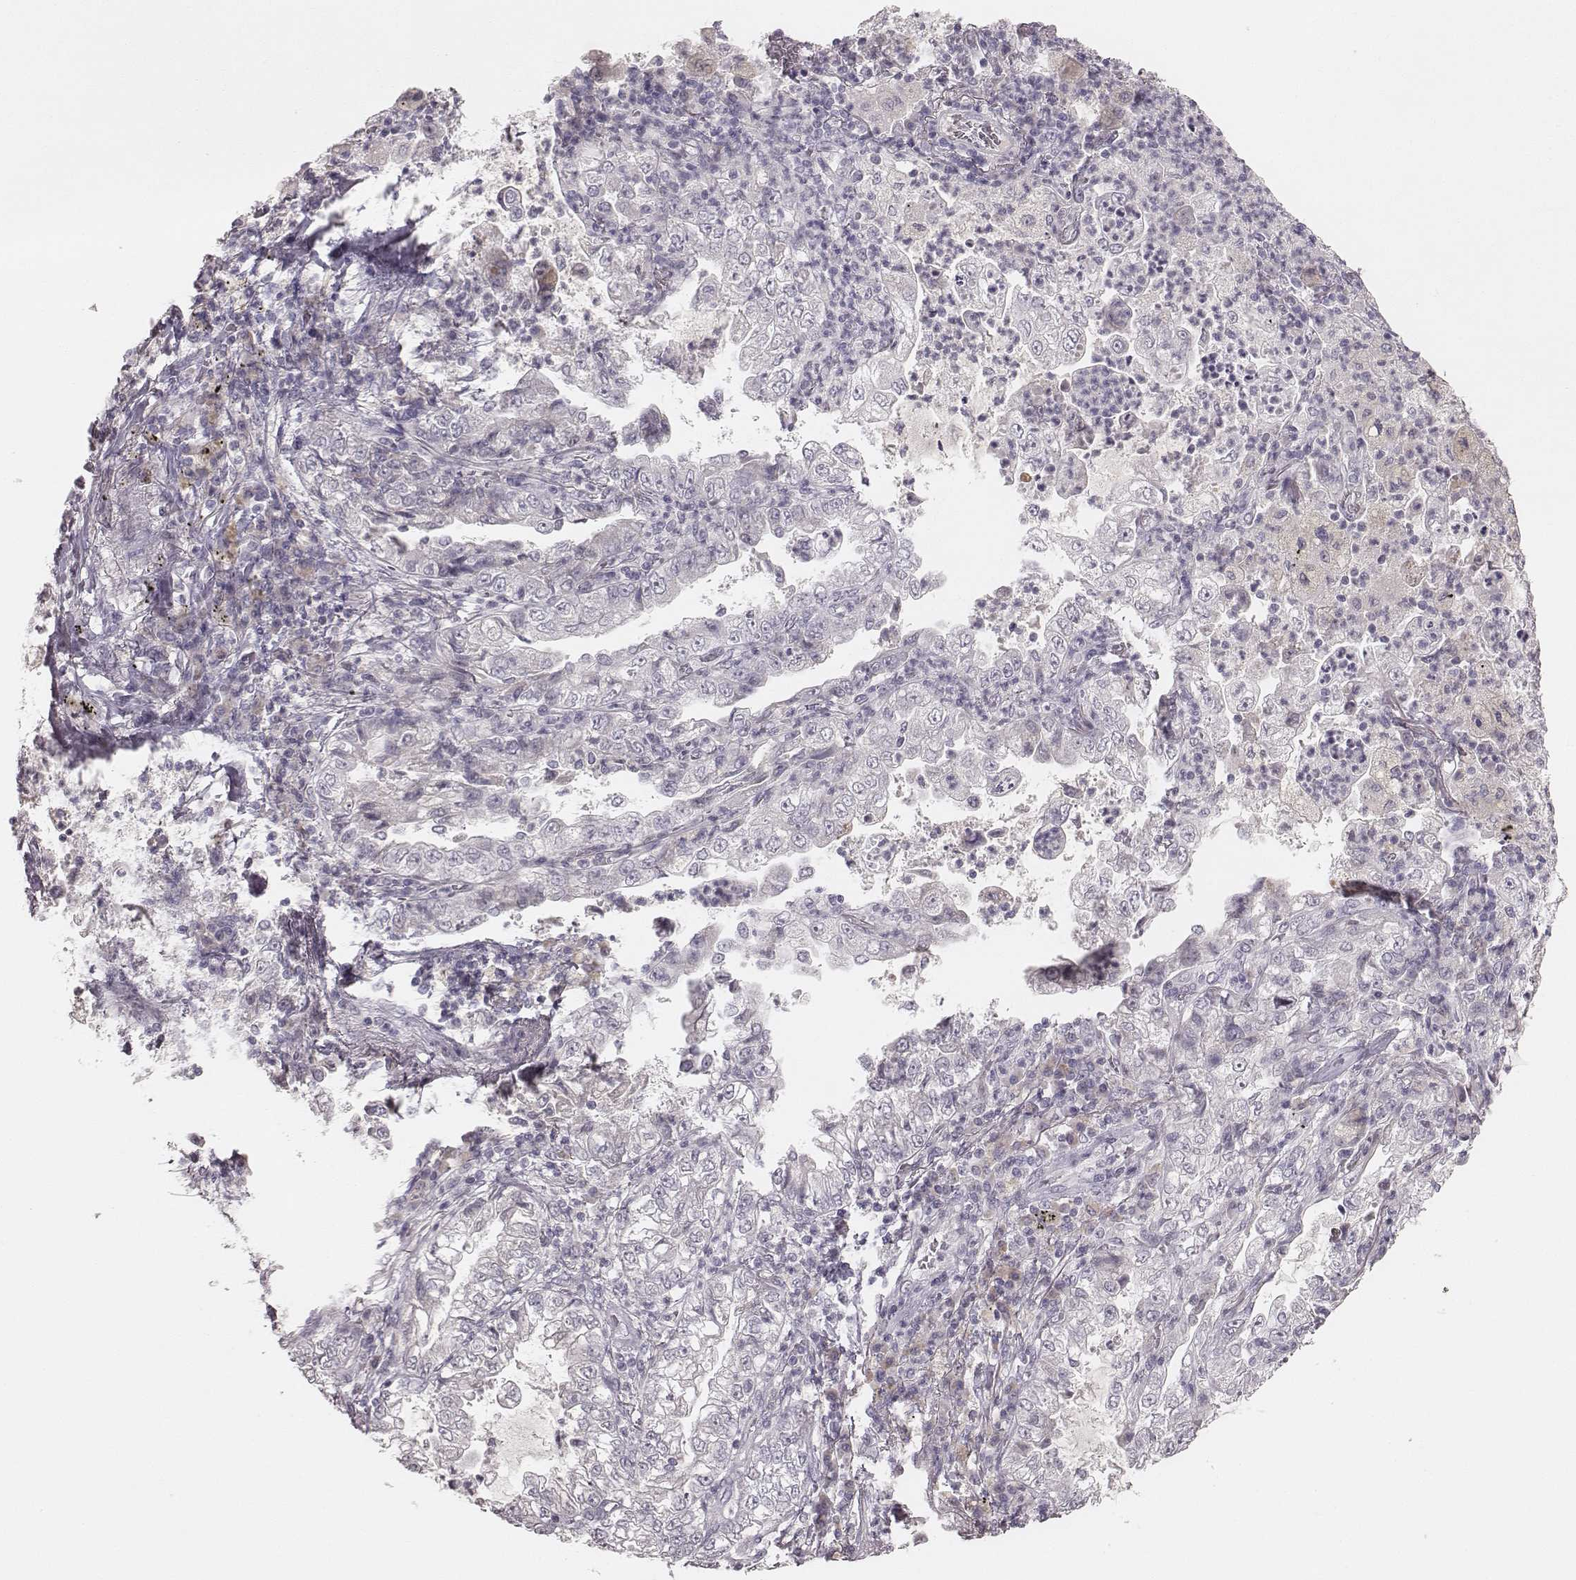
{"staining": {"intensity": "negative", "quantity": "none", "location": "none"}, "tissue": "lung cancer", "cell_type": "Tumor cells", "image_type": "cancer", "snomed": [{"axis": "morphology", "description": "Adenocarcinoma, NOS"}, {"axis": "topography", "description": "Lung"}], "caption": "DAB immunohistochemical staining of human lung cancer demonstrates no significant staining in tumor cells.", "gene": "LY6K", "patient": {"sex": "female", "age": 73}}